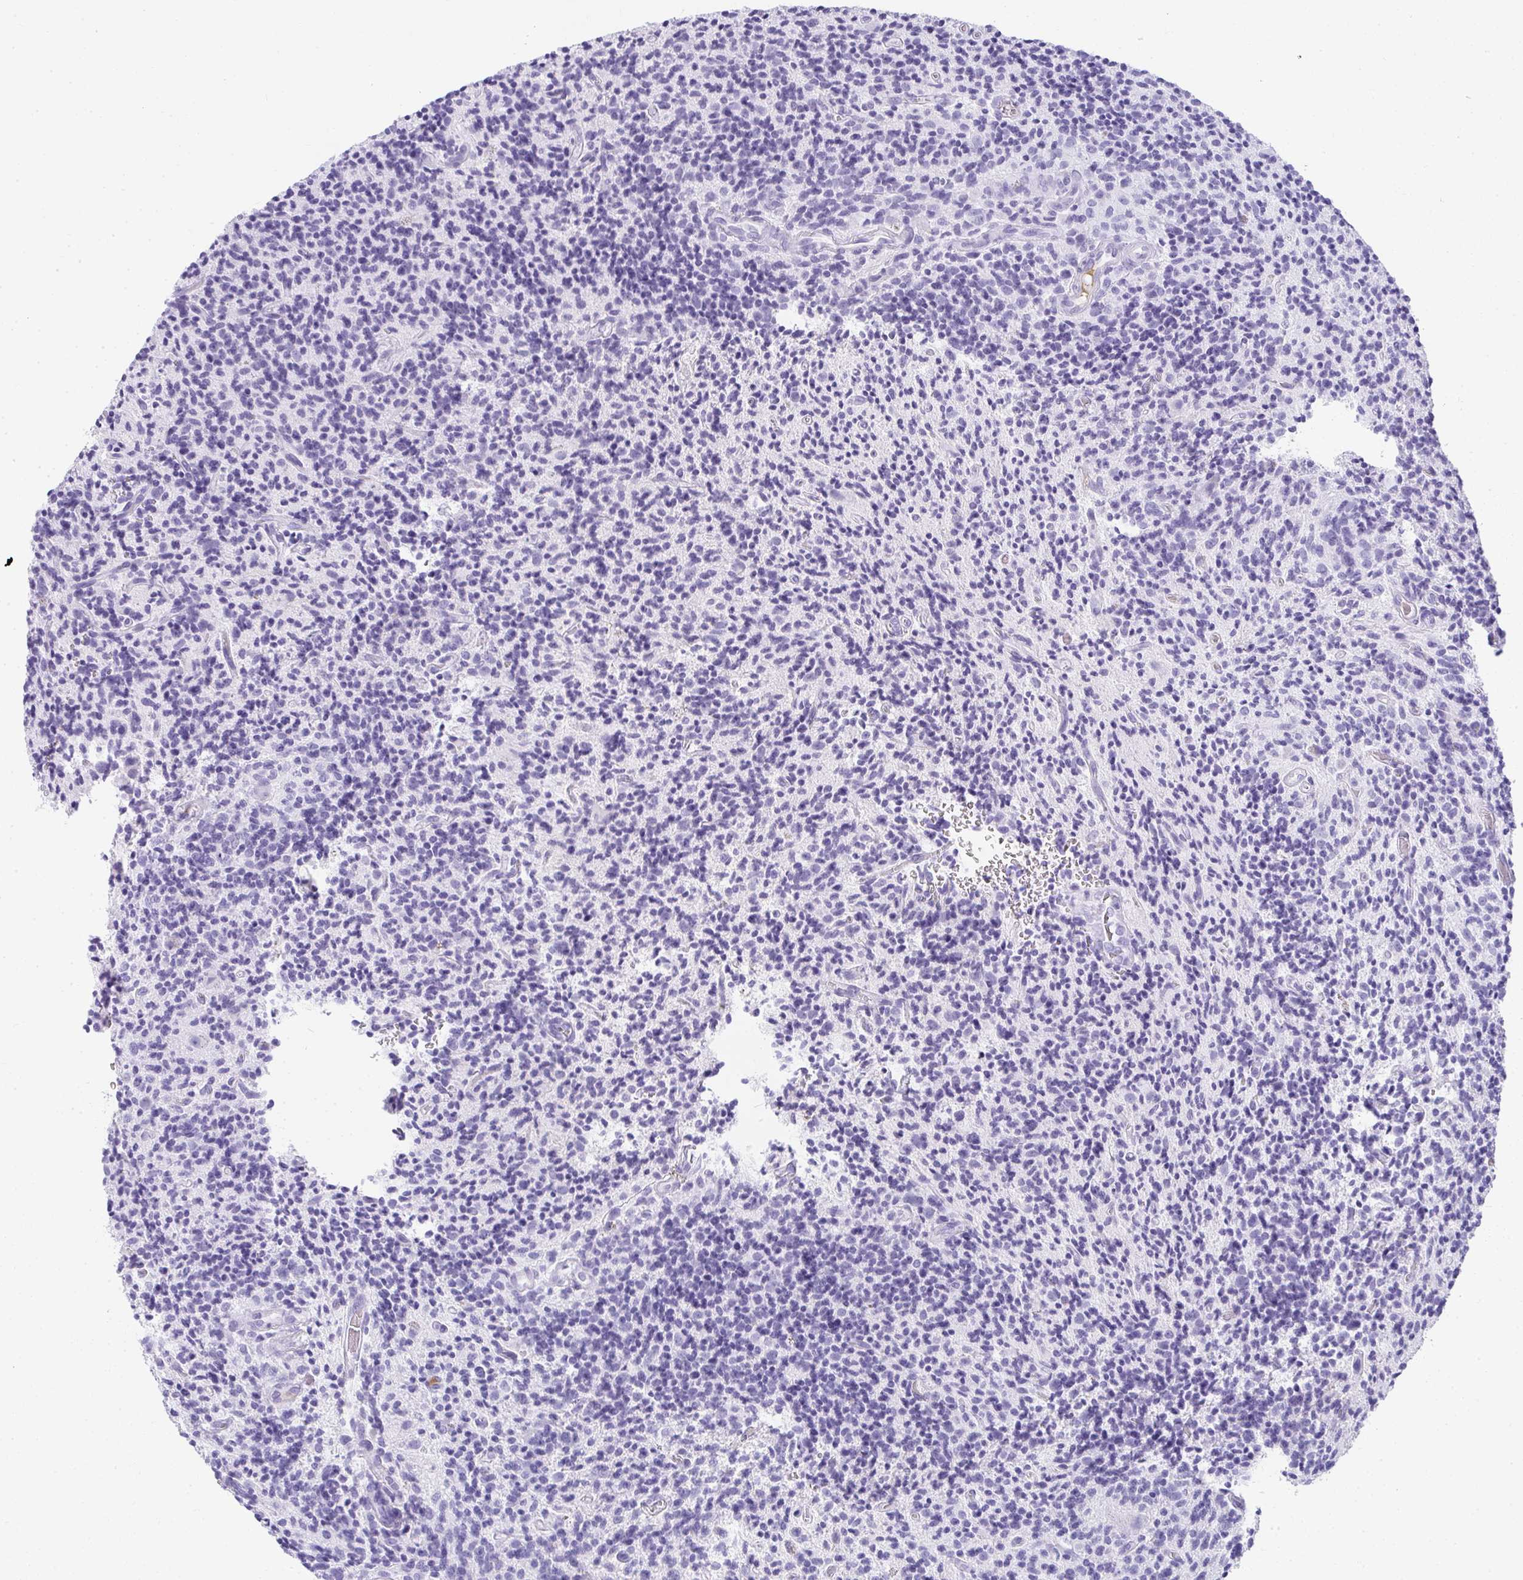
{"staining": {"intensity": "negative", "quantity": "none", "location": "none"}, "tissue": "glioma", "cell_type": "Tumor cells", "image_type": "cancer", "snomed": [{"axis": "morphology", "description": "Glioma, malignant, High grade"}, {"axis": "topography", "description": "Brain"}], "caption": "A high-resolution micrograph shows immunohistochemistry (IHC) staining of glioma, which demonstrates no significant positivity in tumor cells.", "gene": "ZSWIM3", "patient": {"sex": "male", "age": 76}}